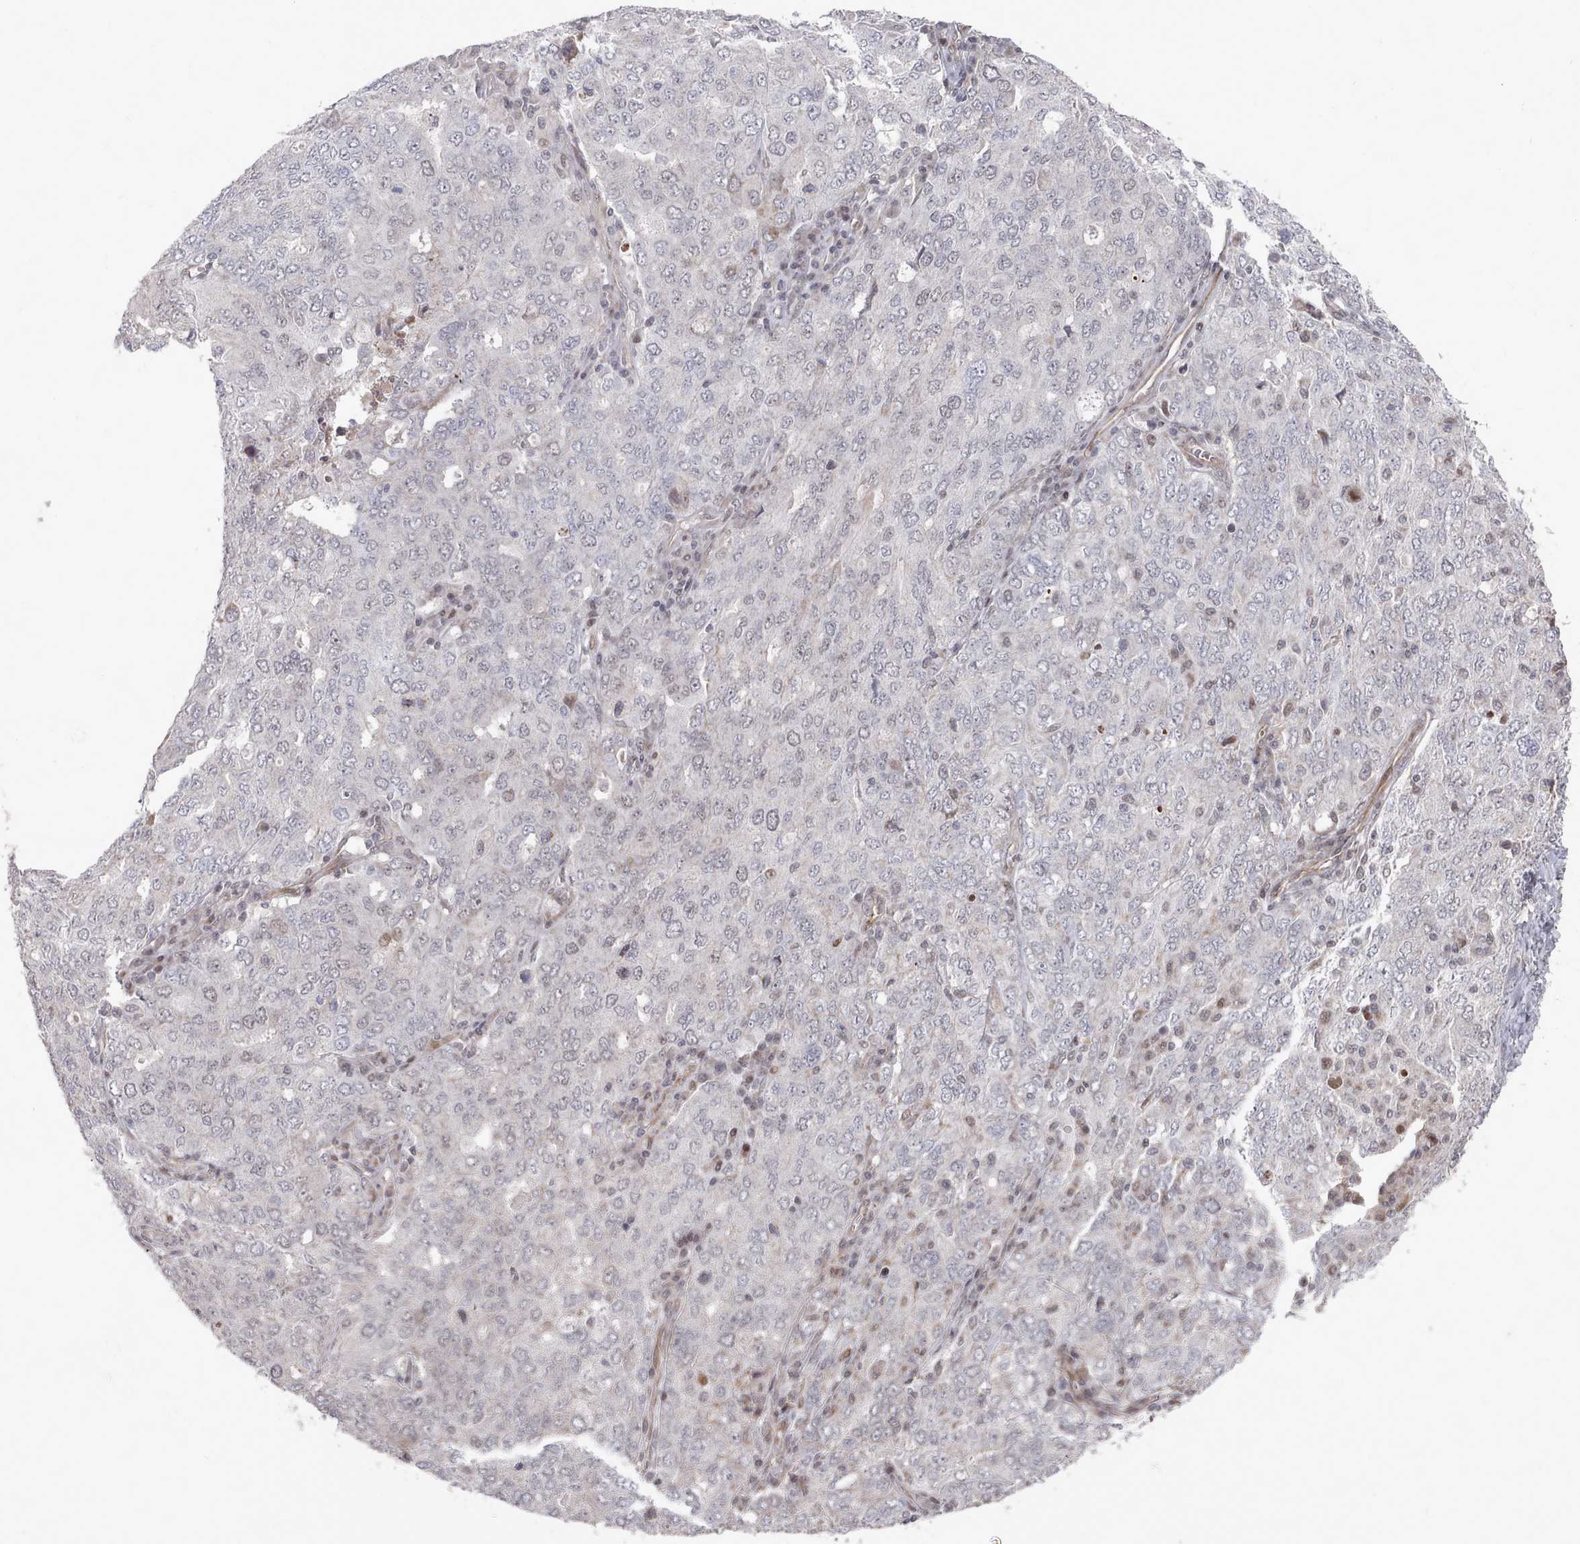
{"staining": {"intensity": "negative", "quantity": "none", "location": "none"}, "tissue": "ovarian cancer", "cell_type": "Tumor cells", "image_type": "cancer", "snomed": [{"axis": "morphology", "description": "Carcinoma, endometroid"}, {"axis": "topography", "description": "Ovary"}], "caption": "Protein analysis of ovarian endometroid carcinoma shows no significant staining in tumor cells. (DAB immunohistochemistry visualized using brightfield microscopy, high magnification).", "gene": "CPSF4", "patient": {"sex": "female", "age": 62}}